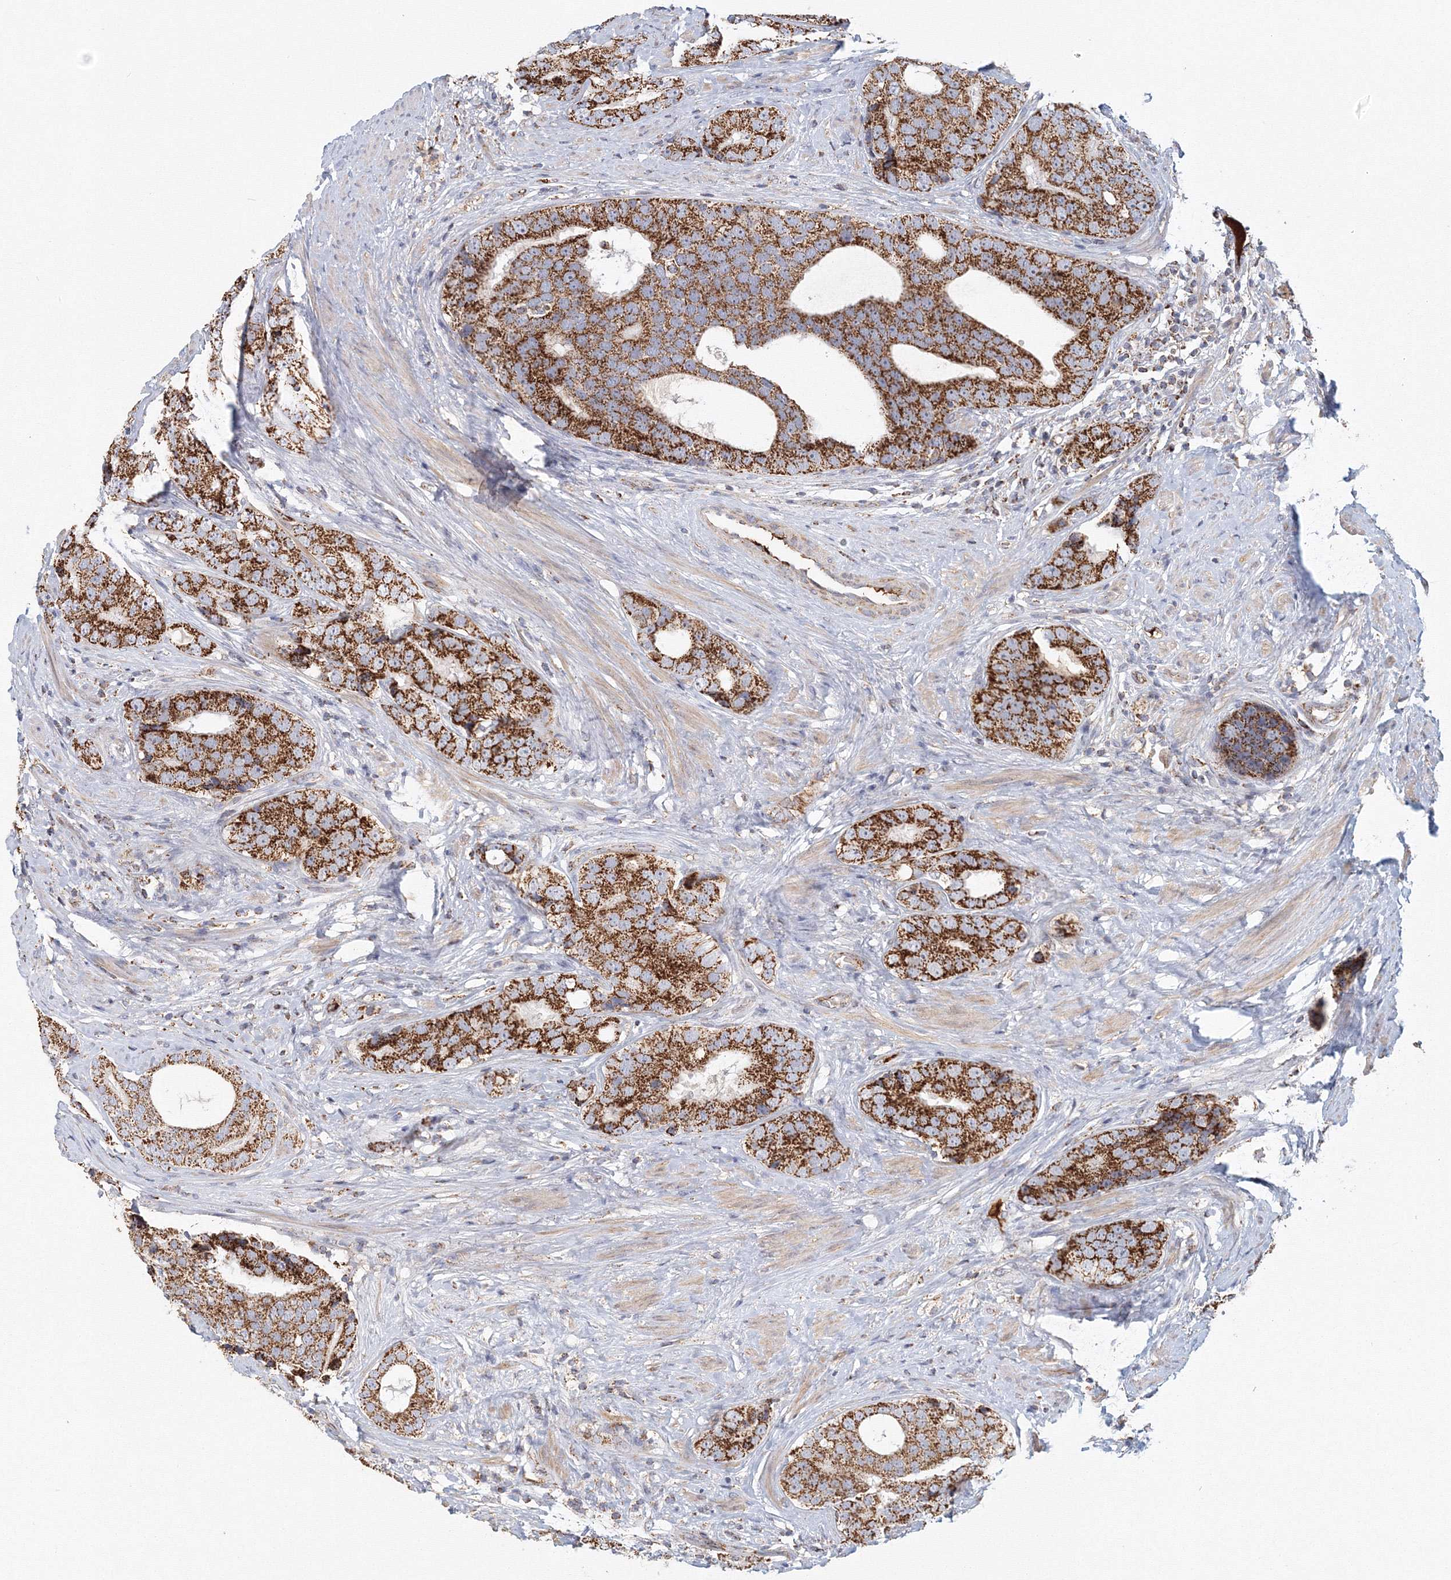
{"staining": {"intensity": "strong", "quantity": ">75%", "location": "cytoplasmic/membranous"}, "tissue": "prostate cancer", "cell_type": "Tumor cells", "image_type": "cancer", "snomed": [{"axis": "morphology", "description": "Adenocarcinoma, High grade"}, {"axis": "topography", "description": "Prostate"}], "caption": "An immunohistochemistry (IHC) histopathology image of neoplastic tissue is shown. Protein staining in brown shows strong cytoplasmic/membranous positivity in prostate high-grade adenocarcinoma within tumor cells.", "gene": "GRPEL1", "patient": {"sex": "male", "age": 56}}